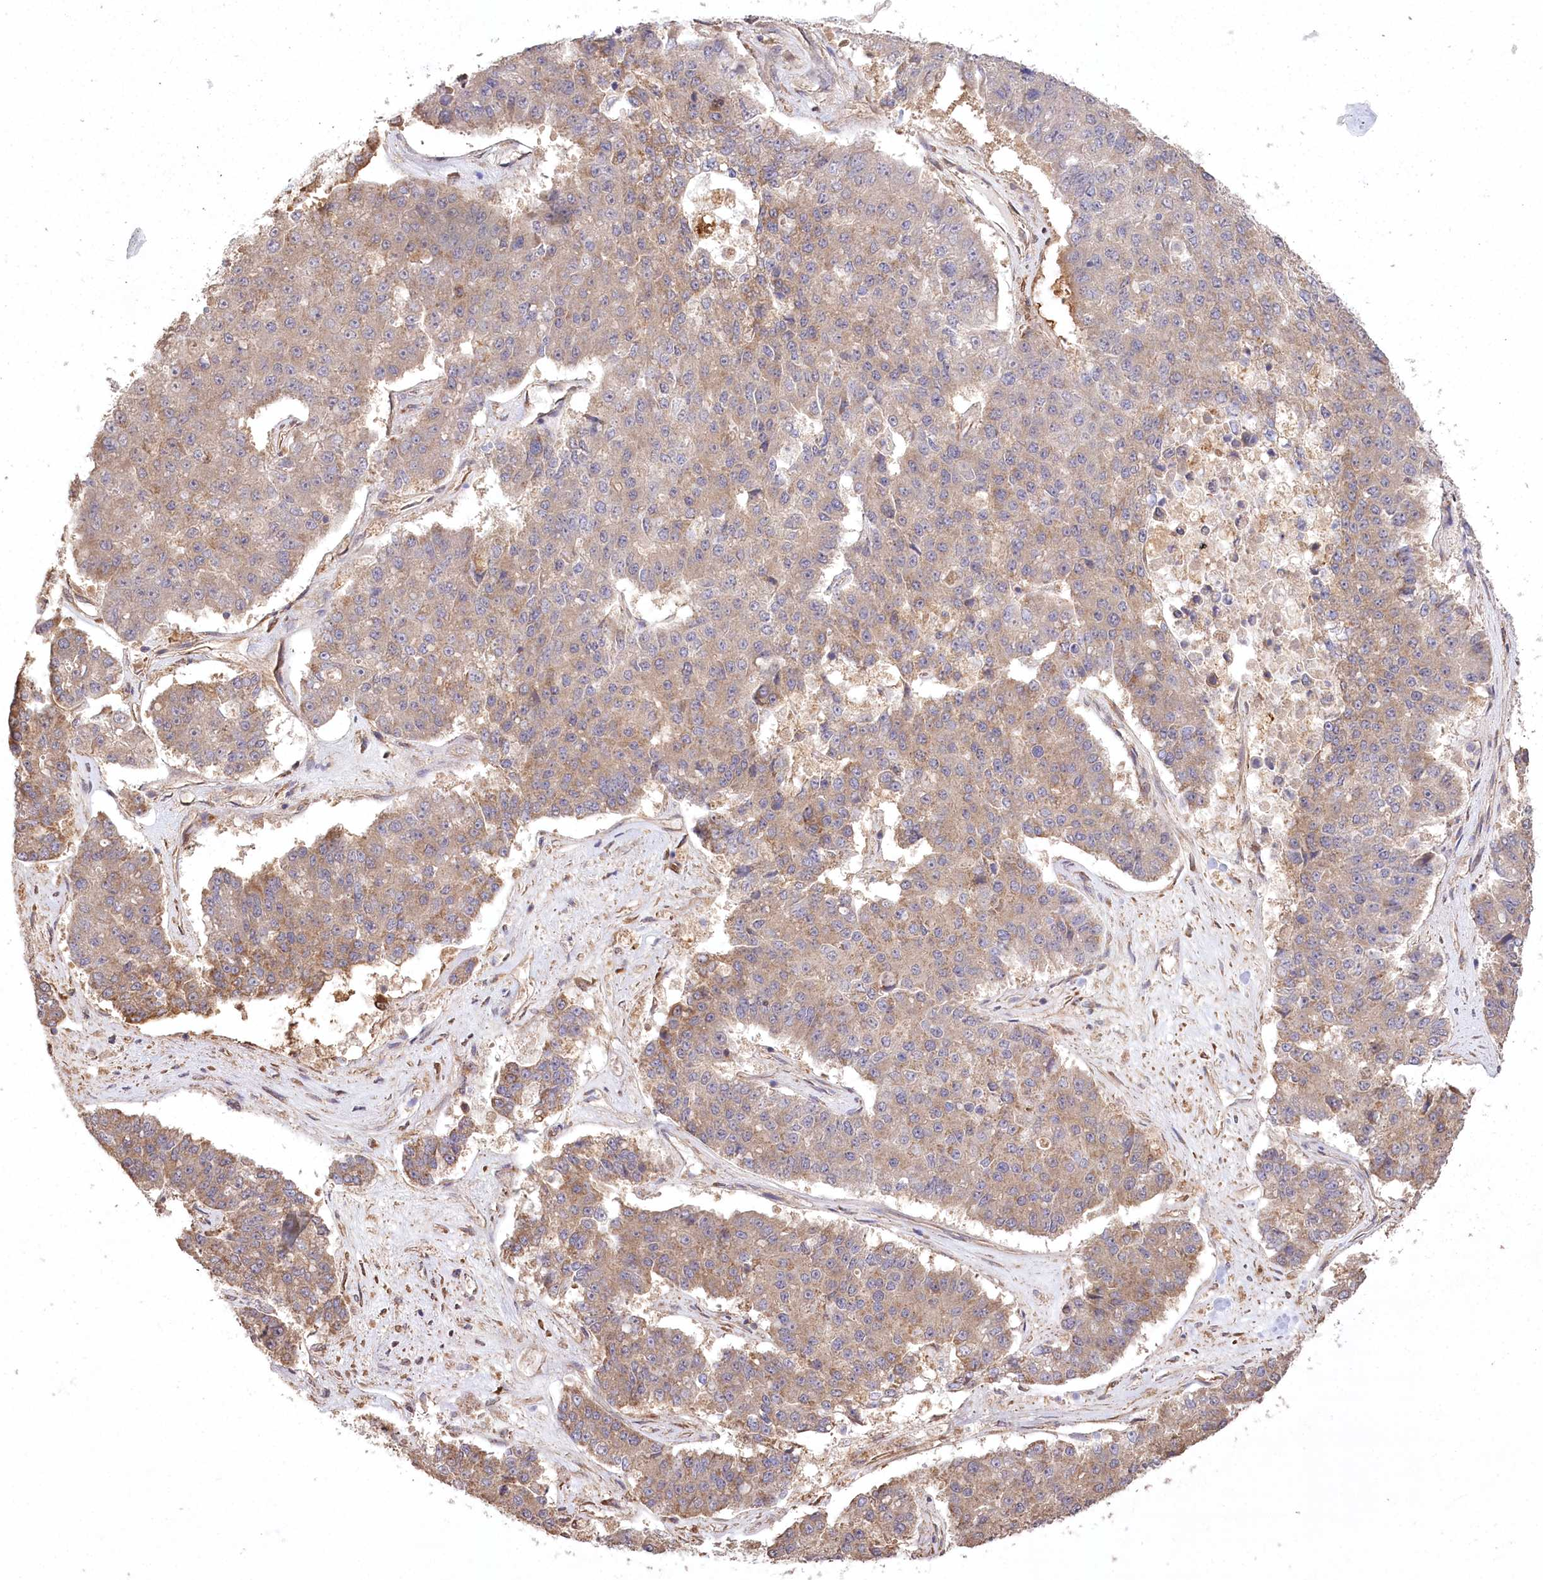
{"staining": {"intensity": "weak", "quantity": "25%-75%", "location": "cytoplasmic/membranous"}, "tissue": "pancreatic cancer", "cell_type": "Tumor cells", "image_type": "cancer", "snomed": [{"axis": "morphology", "description": "Adenocarcinoma, NOS"}, {"axis": "topography", "description": "Pancreas"}], "caption": "Tumor cells display weak cytoplasmic/membranous positivity in approximately 25%-75% of cells in pancreatic cancer (adenocarcinoma).", "gene": "PRSS53", "patient": {"sex": "male", "age": 50}}